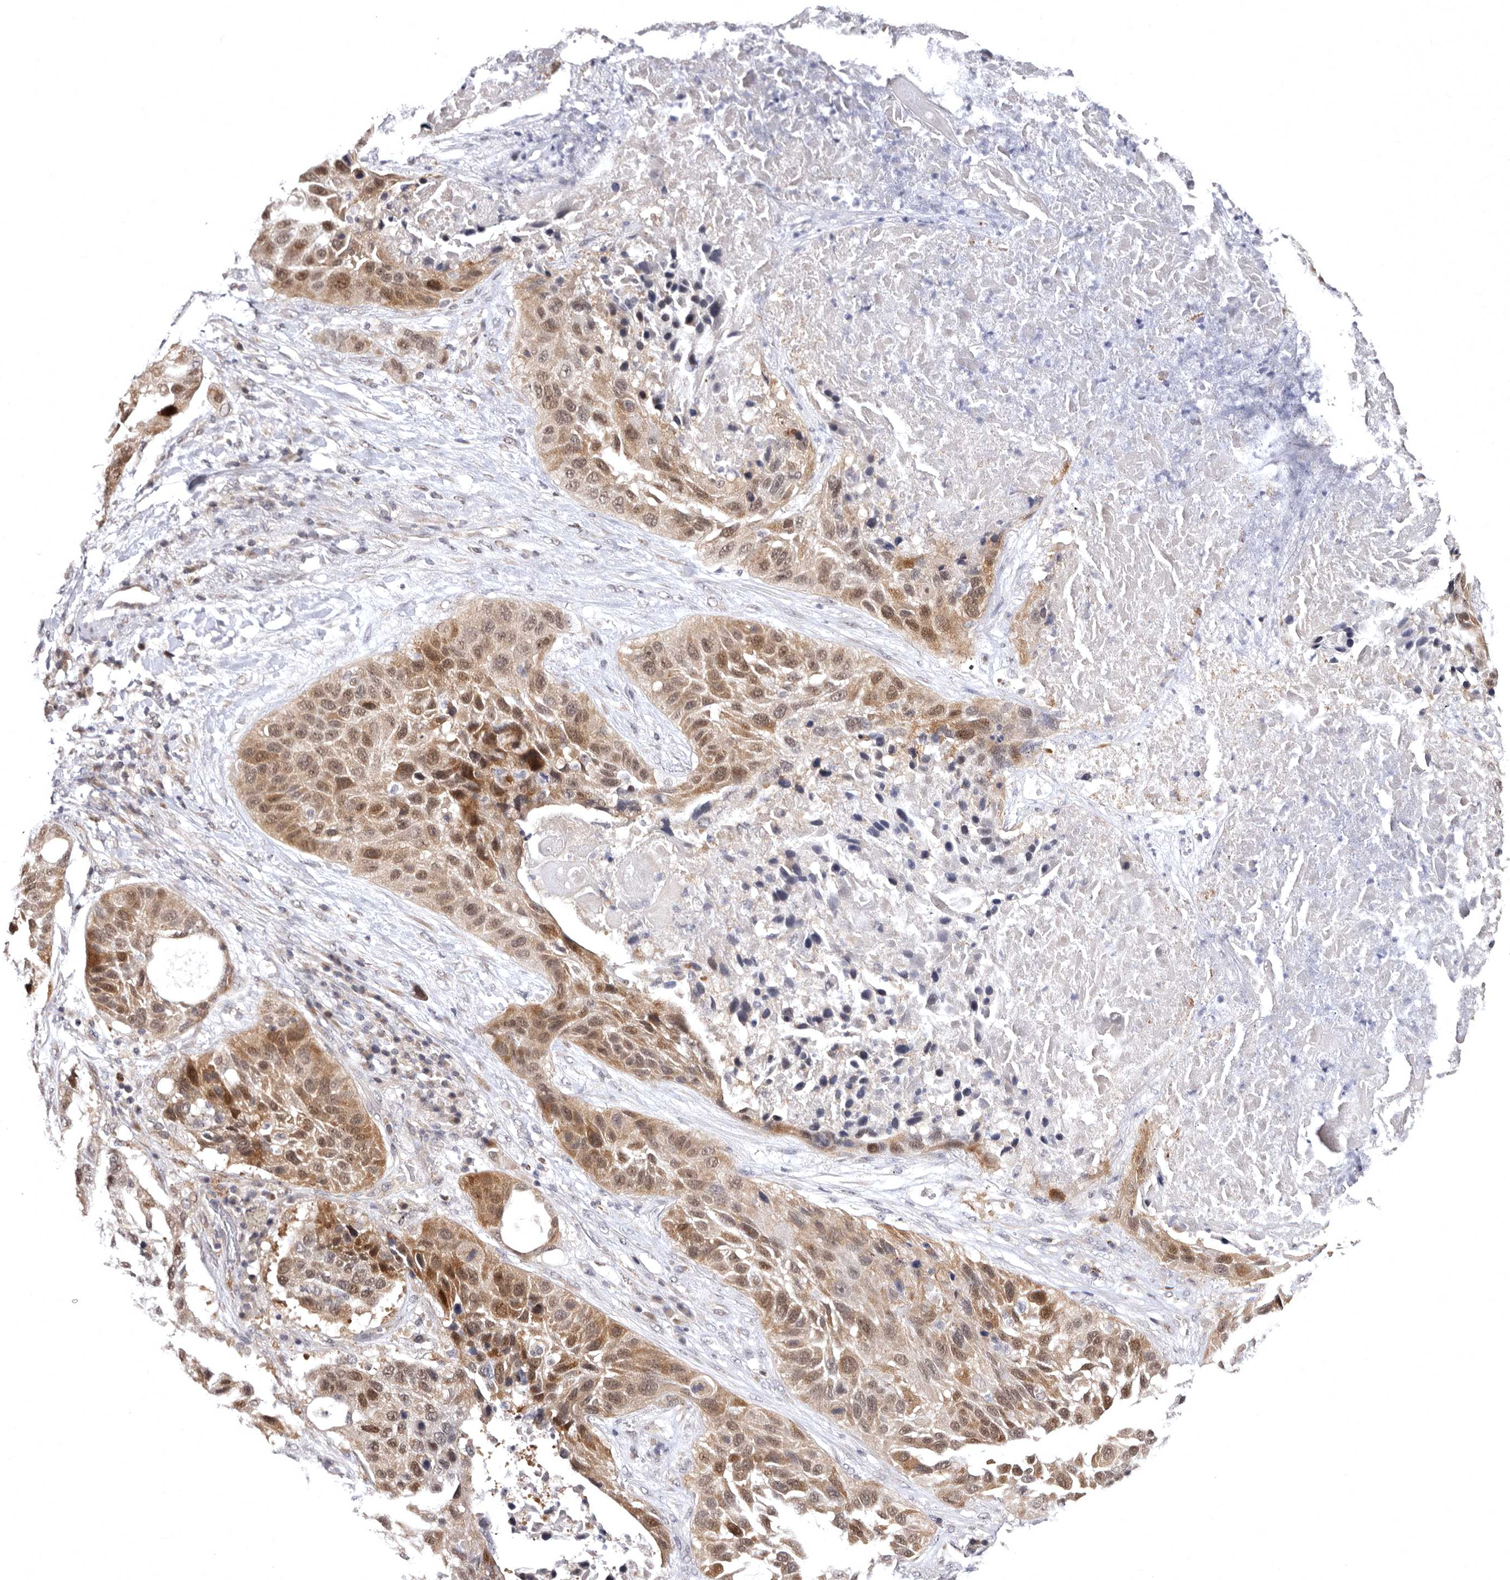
{"staining": {"intensity": "moderate", "quantity": ">75%", "location": "cytoplasmic/membranous,nuclear"}, "tissue": "lung cancer", "cell_type": "Tumor cells", "image_type": "cancer", "snomed": [{"axis": "morphology", "description": "Squamous cell carcinoma, NOS"}, {"axis": "topography", "description": "Lung"}], "caption": "Immunohistochemical staining of human lung cancer demonstrates medium levels of moderate cytoplasmic/membranous and nuclear protein positivity in approximately >75% of tumor cells.", "gene": "PHF20L1", "patient": {"sex": "male", "age": 57}}